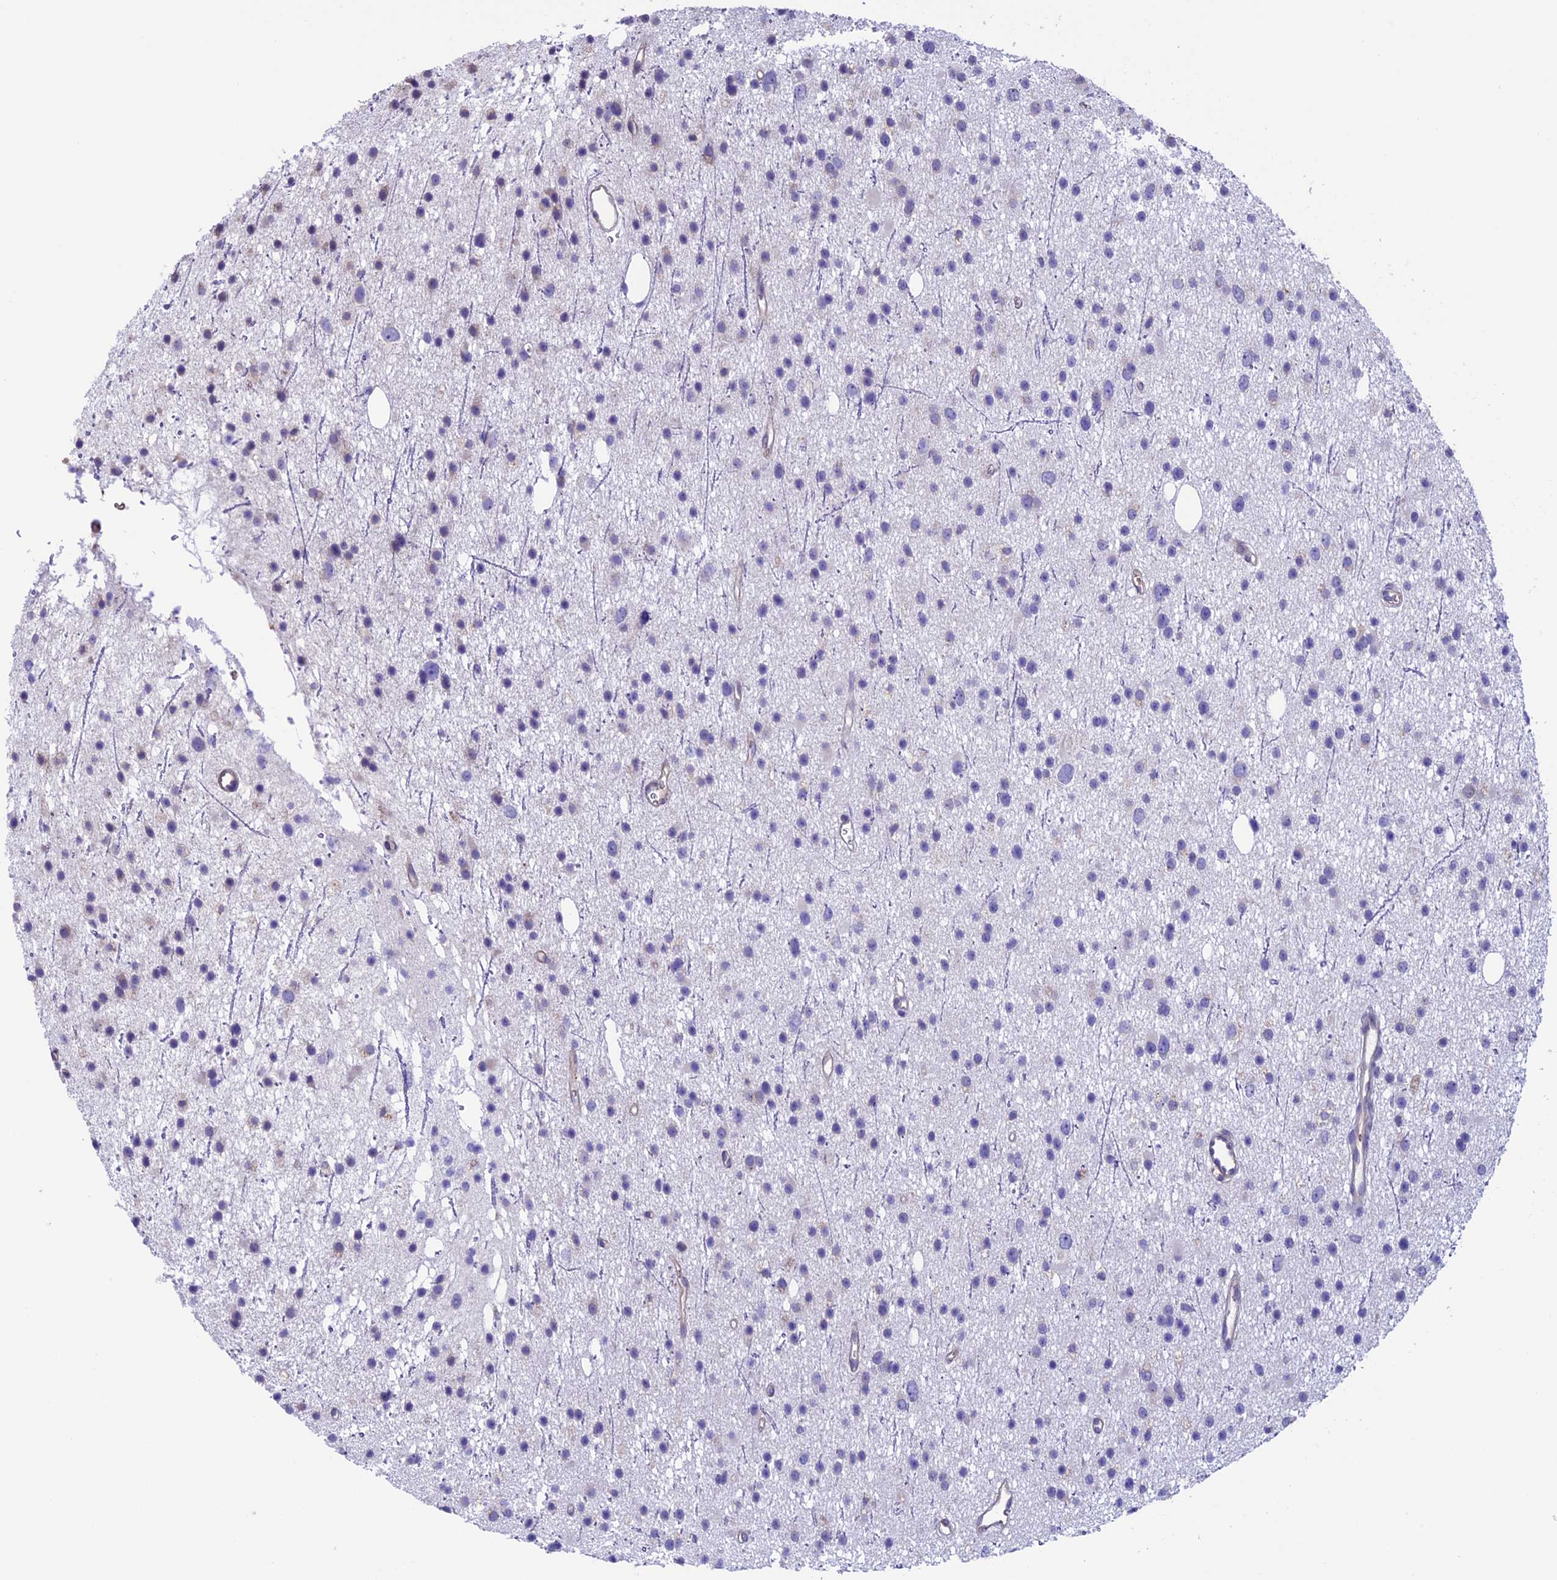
{"staining": {"intensity": "negative", "quantity": "none", "location": "none"}, "tissue": "glioma", "cell_type": "Tumor cells", "image_type": "cancer", "snomed": [{"axis": "morphology", "description": "Glioma, malignant, Low grade"}, {"axis": "topography", "description": "Cerebral cortex"}], "caption": "IHC of human glioma reveals no positivity in tumor cells. (DAB (3,3'-diaminobenzidine) IHC visualized using brightfield microscopy, high magnification).", "gene": "TMEM171", "patient": {"sex": "female", "age": 39}}